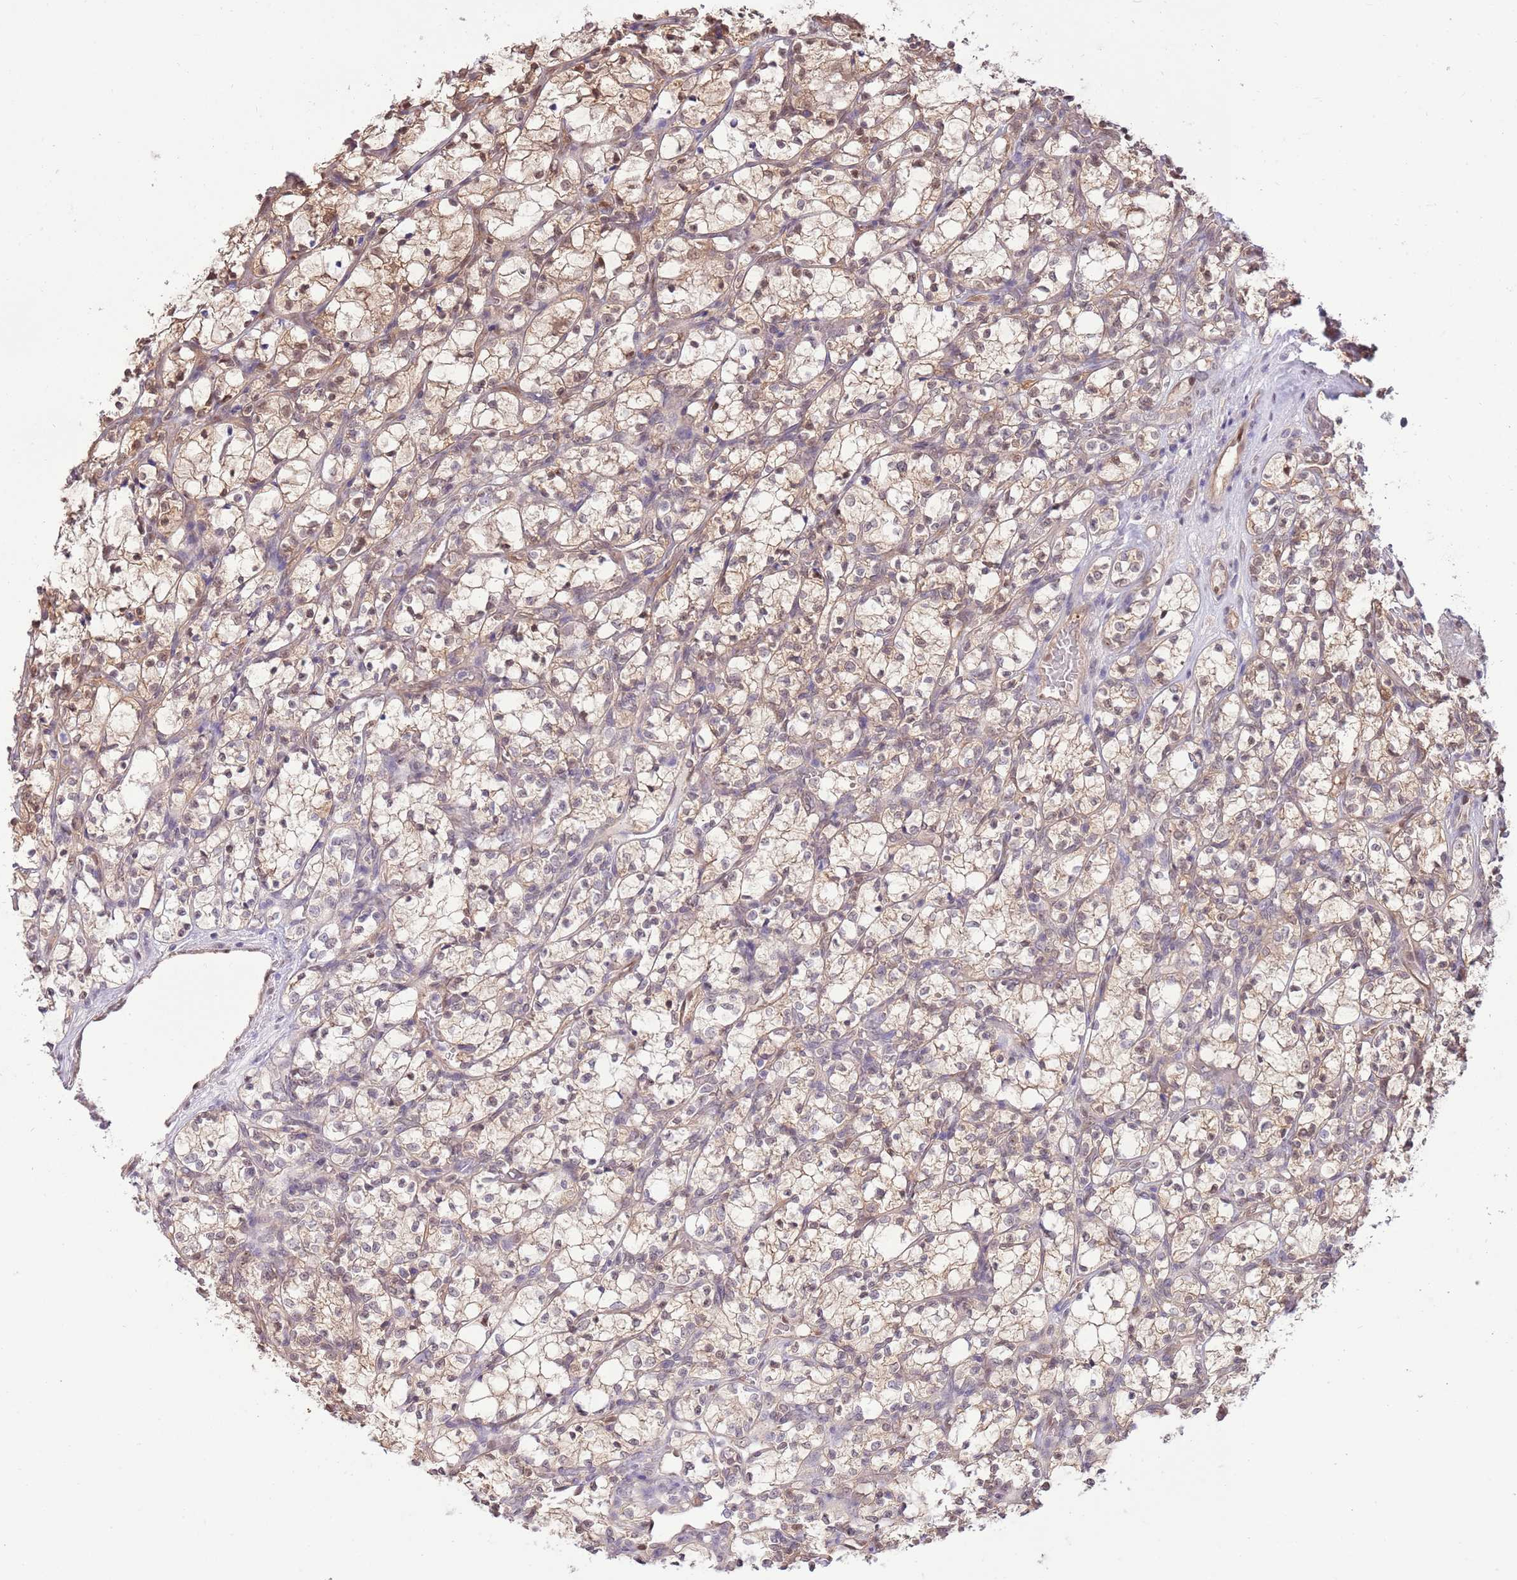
{"staining": {"intensity": "weak", "quantity": "25%-75%", "location": "cytoplasmic/membranous,nuclear"}, "tissue": "renal cancer", "cell_type": "Tumor cells", "image_type": "cancer", "snomed": [{"axis": "morphology", "description": "Adenocarcinoma, NOS"}, {"axis": "topography", "description": "Kidney"}], "caption": "Renal cancer stained with a protein marker reveals weak staining in tumor cells.", "gene": "NSFL1C", "patient": {"sex": "female", "age": 69}}